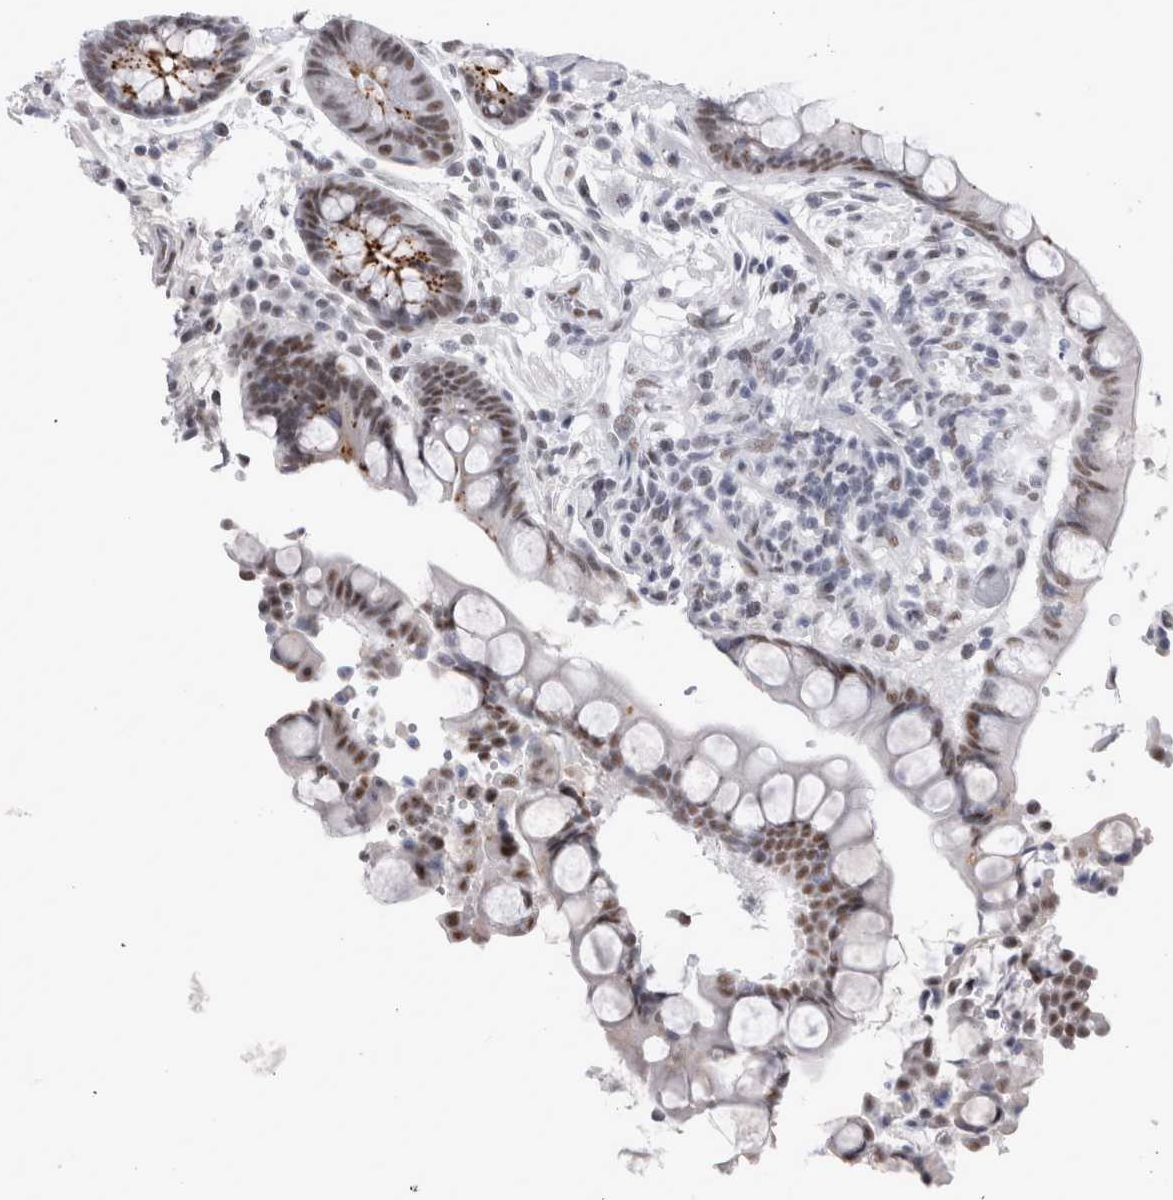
{"staining": {"intensity": "moderate", "quantity": "25%-75%", "location": "nuclear"}, "tissue": "colon", "cell_type": "Endothelial cells", "image_type": "normal", "snomed": [{"axis": "morphology", "description": "Normal tissue, NOS"}, {"axis": "topography", "description": "Colon"}], "caption": "Colon was stained to show a protein in brown. There is medium levels of moderate nuclear positivity in about 25%-75% of endothelial cells. Immunohistochemistry stains the protein of interest in brown and the nuclei are stained blue.", "gene": "API5", "patient": {"sex": "male", "age": 73}}